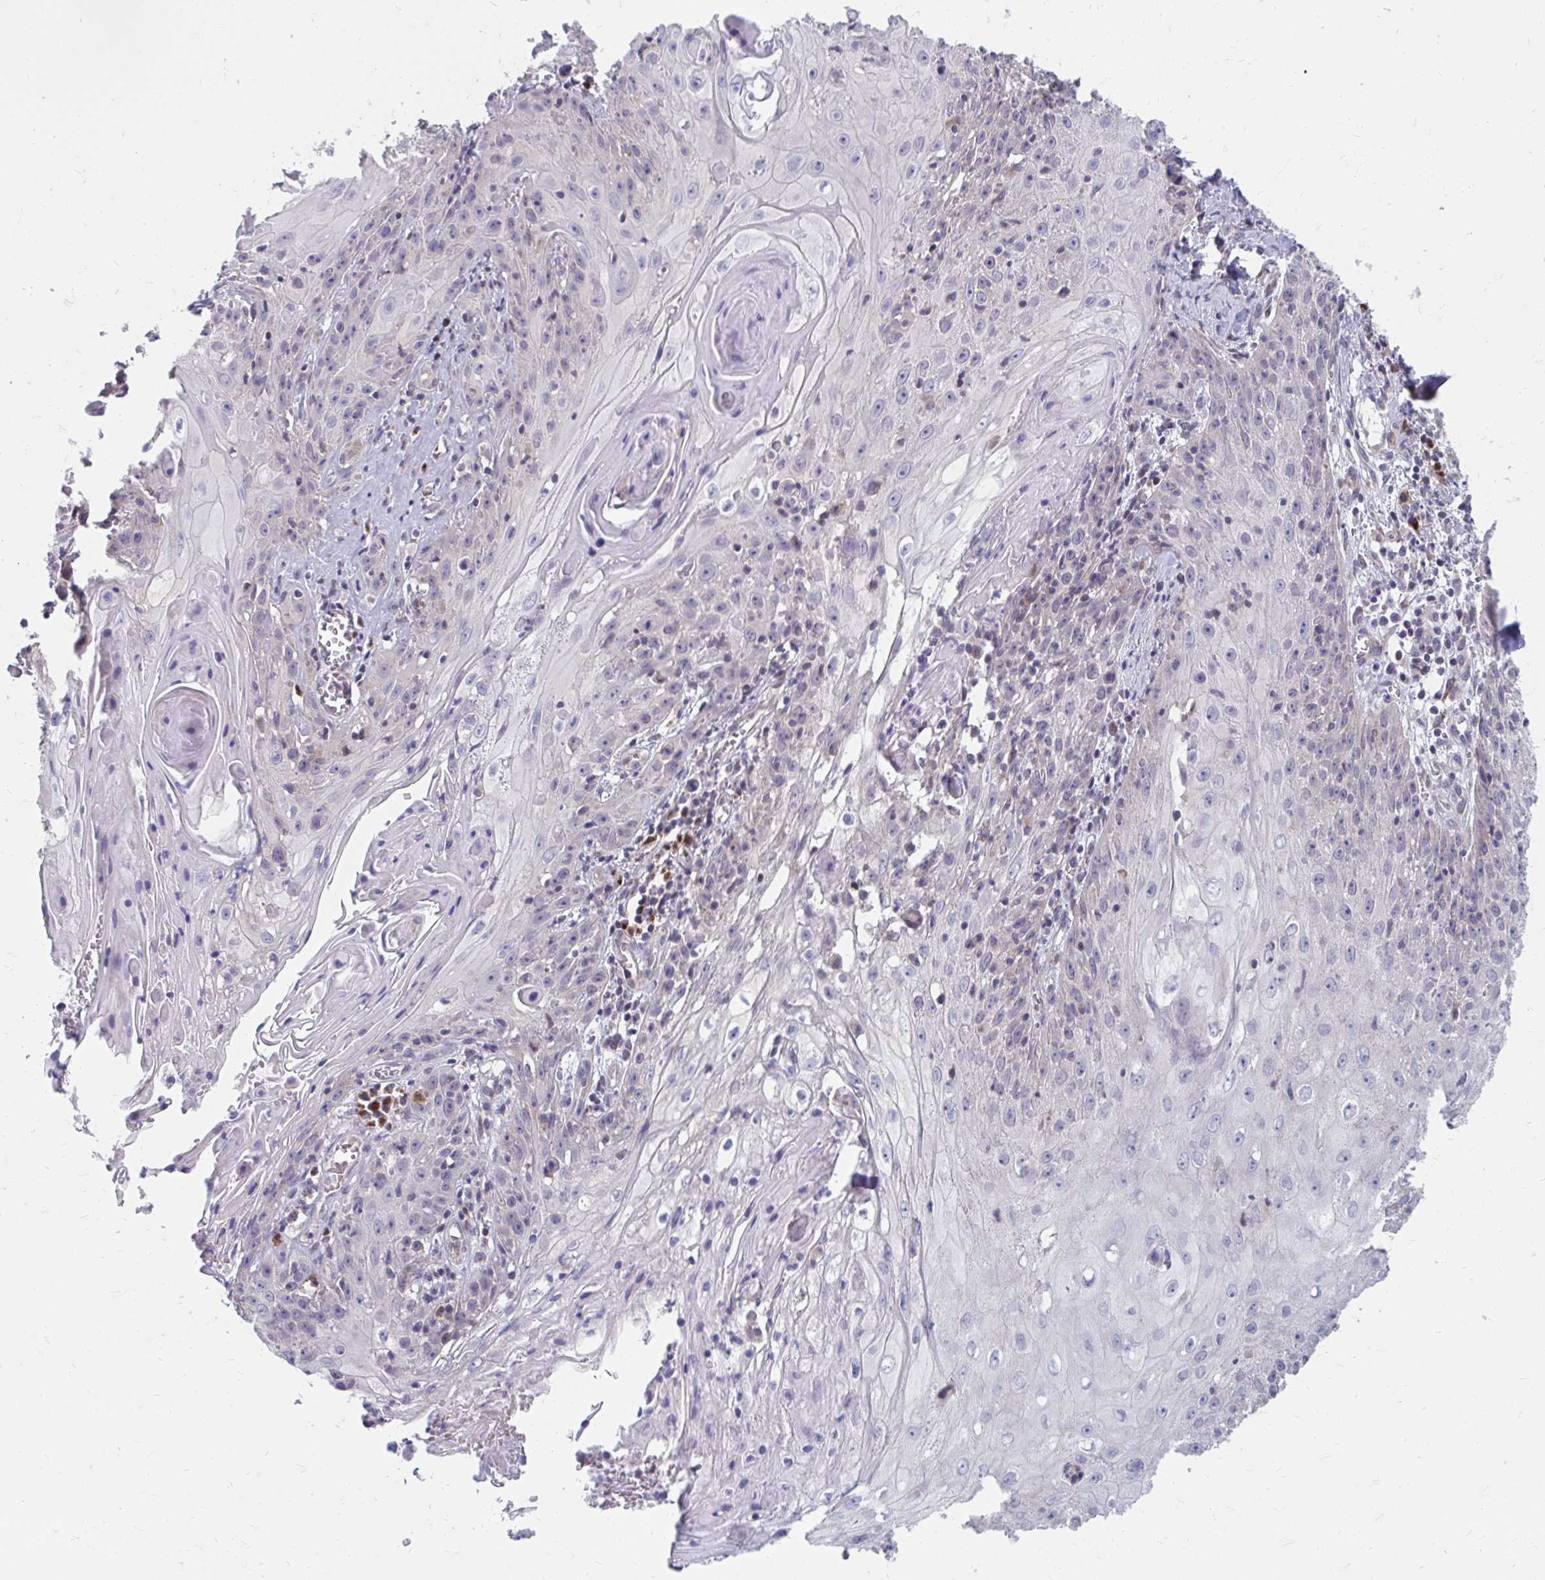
{"staining": {"intensity": "negative", "quantity": "none", "location": "none"}, "tissue": "skin cancer", "cell_type": "Tumor cells", "image_type": "cancer", "snomed": [{"axis": "morphology", "description": "Squamous cell carcinoma, NOS"}, {"axis": "topography", "description": "Skin"}, {"axis": "topography", "description": "Vulva"}], "caption": "Immunohistochemistry (IHC) micrograph of squamous cell carcinoma (skin) stained for a protein (brown), which shows no expression in tumor cells.", "gene": "PABIR3", "patient": {"sex": "female", "age": 76}}